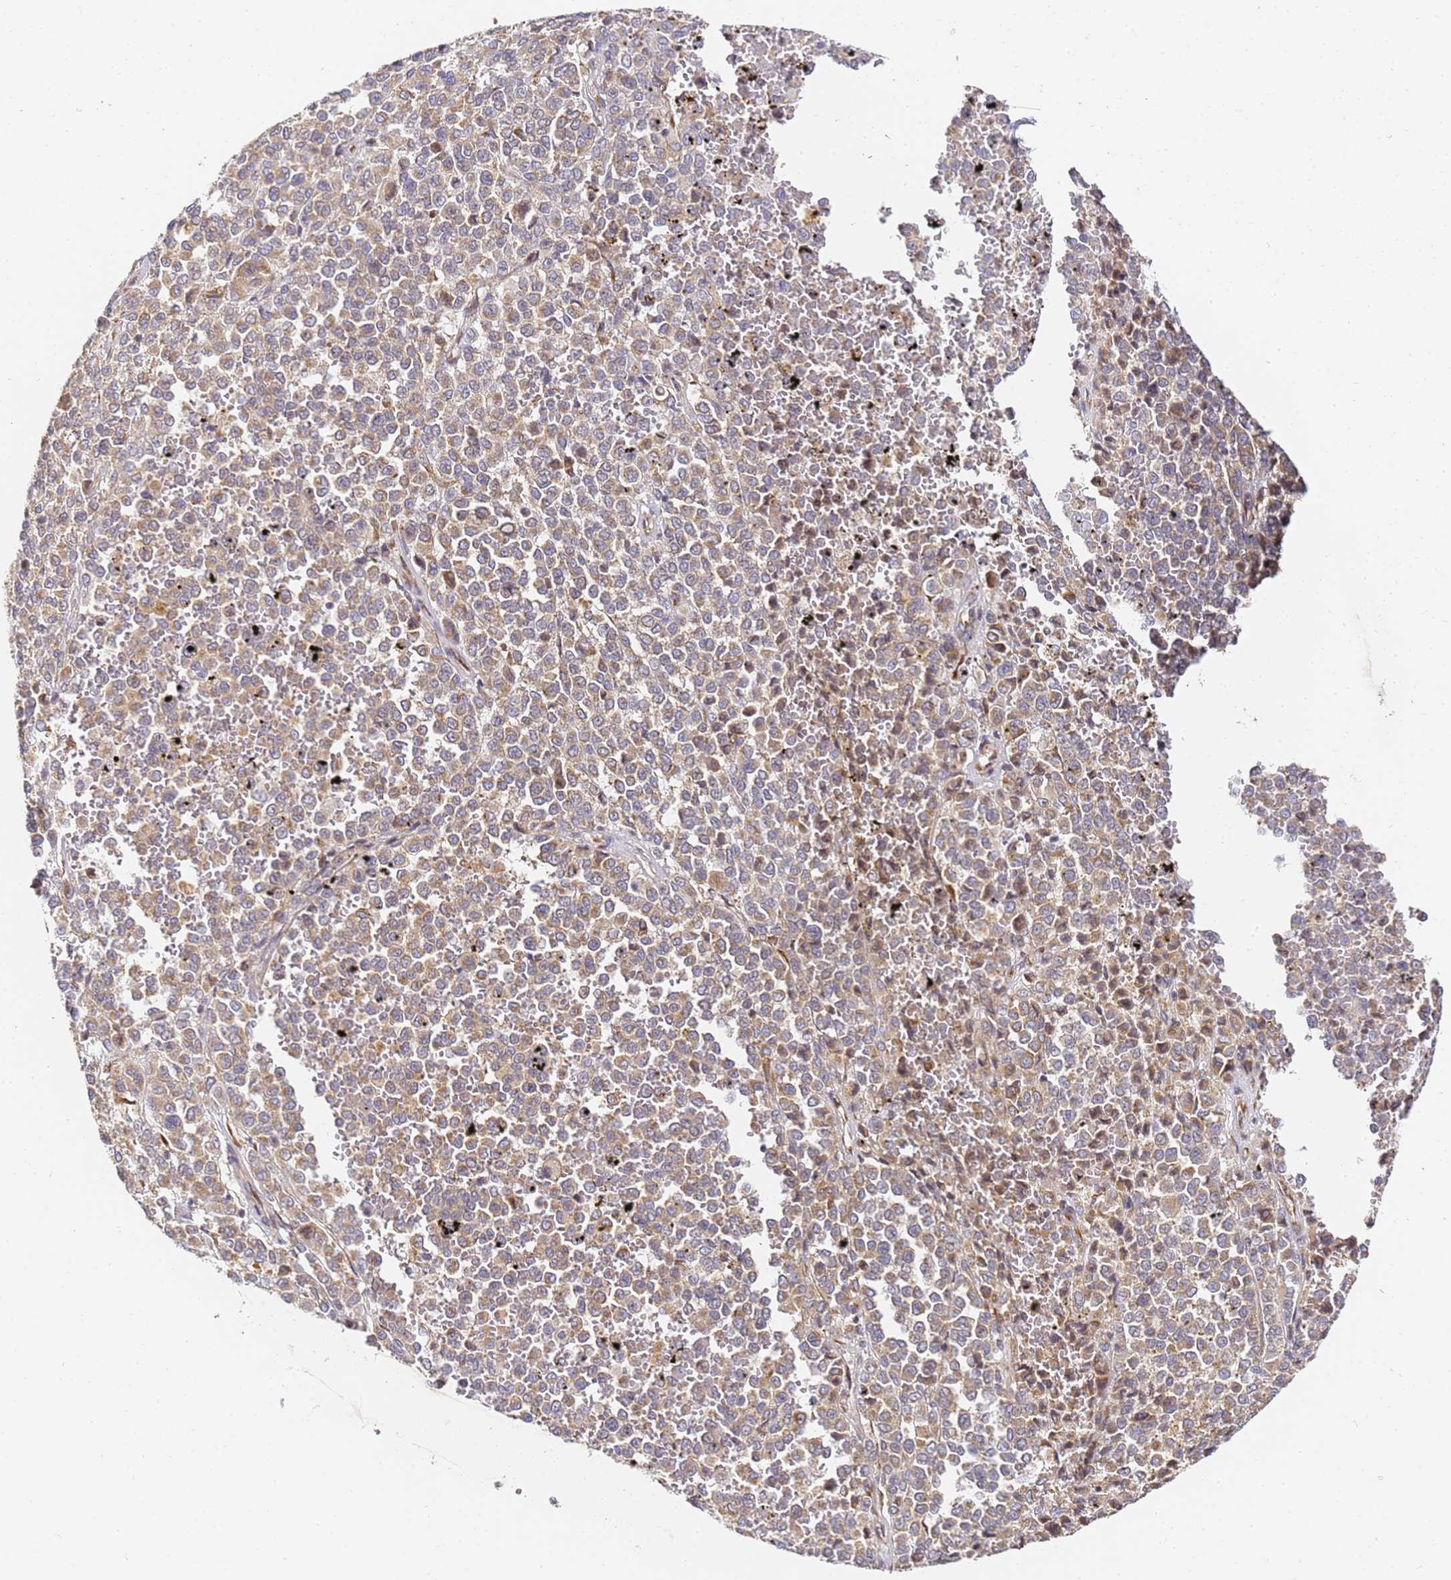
{"staining": {"intensity": "weak", "quantity": ">75%", "location": "cytoplasmic/membranous"}, "tissue": "melanoma", "cell_type": "Tumor cells", "image_type": "cancer", "snomed": [{"axis": "morphology", "description": "Malignant melanoma, Metastatic site"}, {"axis": "topography", "description": "Pancreas"}], "caption": "Immunohistochemical staining of melanoma exhibits weak cytoplasmic/membranous protein positivity in about >75% of tumor cells.", "gene": "RPL13A", "patient": {"sex": "female", "age": 30}}